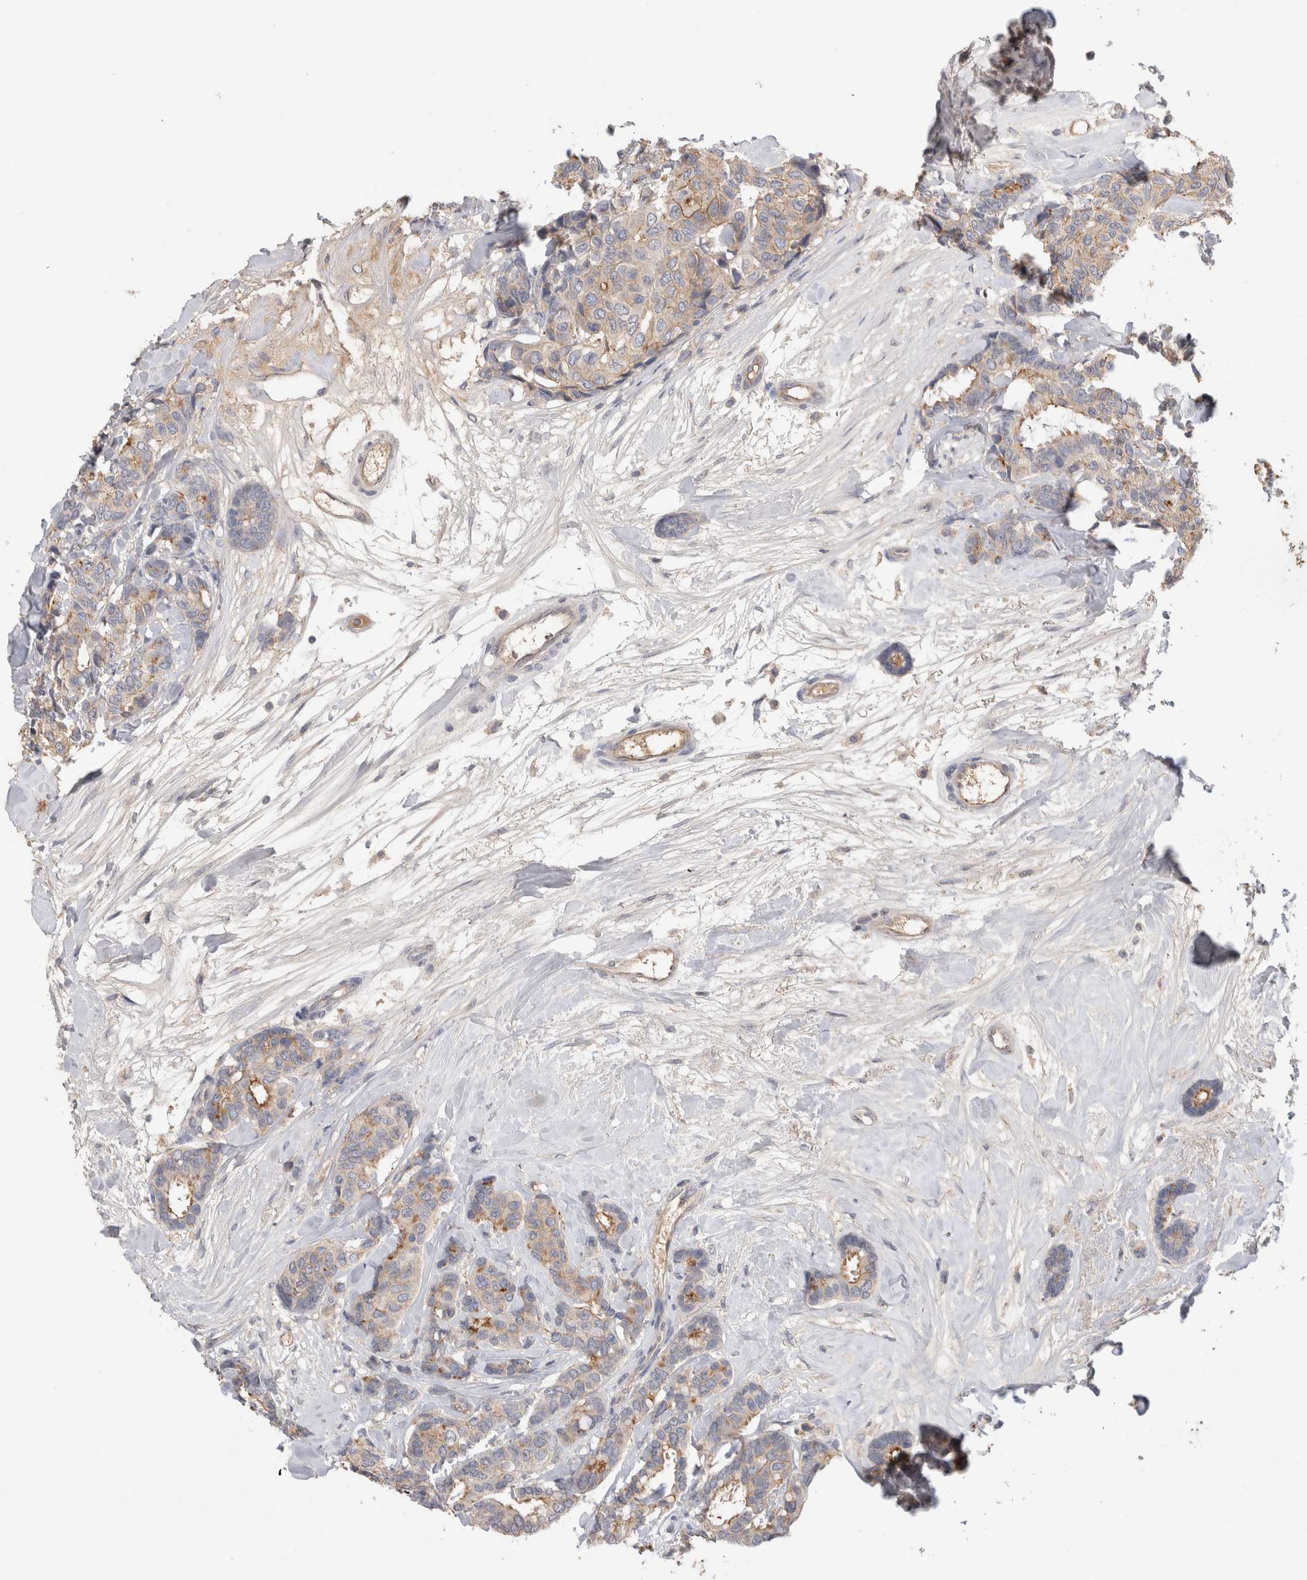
{"staining": {"intensity": "moderate", "quantity": "25%-75%", "location": "cytoplasmic/membranous"}, "tissue": "breast cancer", "cell_type": "Tumor cells", "image_type": "cancer", "snomed": [{"axis": "morphology", "description": "Duct carcinoma"}, {"axis": "topography", "description": "Breast"}], "caption": "A medium amount of moderate cytoplasmic/membranous positivity is present in about 25%-75% of tumor cells in invasive ductal carcinoma (breast) tissue. The protein of interest is shown in brown color, while the nuclei are stained blue.", "gene": "PPP3CC", "patient": {"sex": "female", "age": 87}}